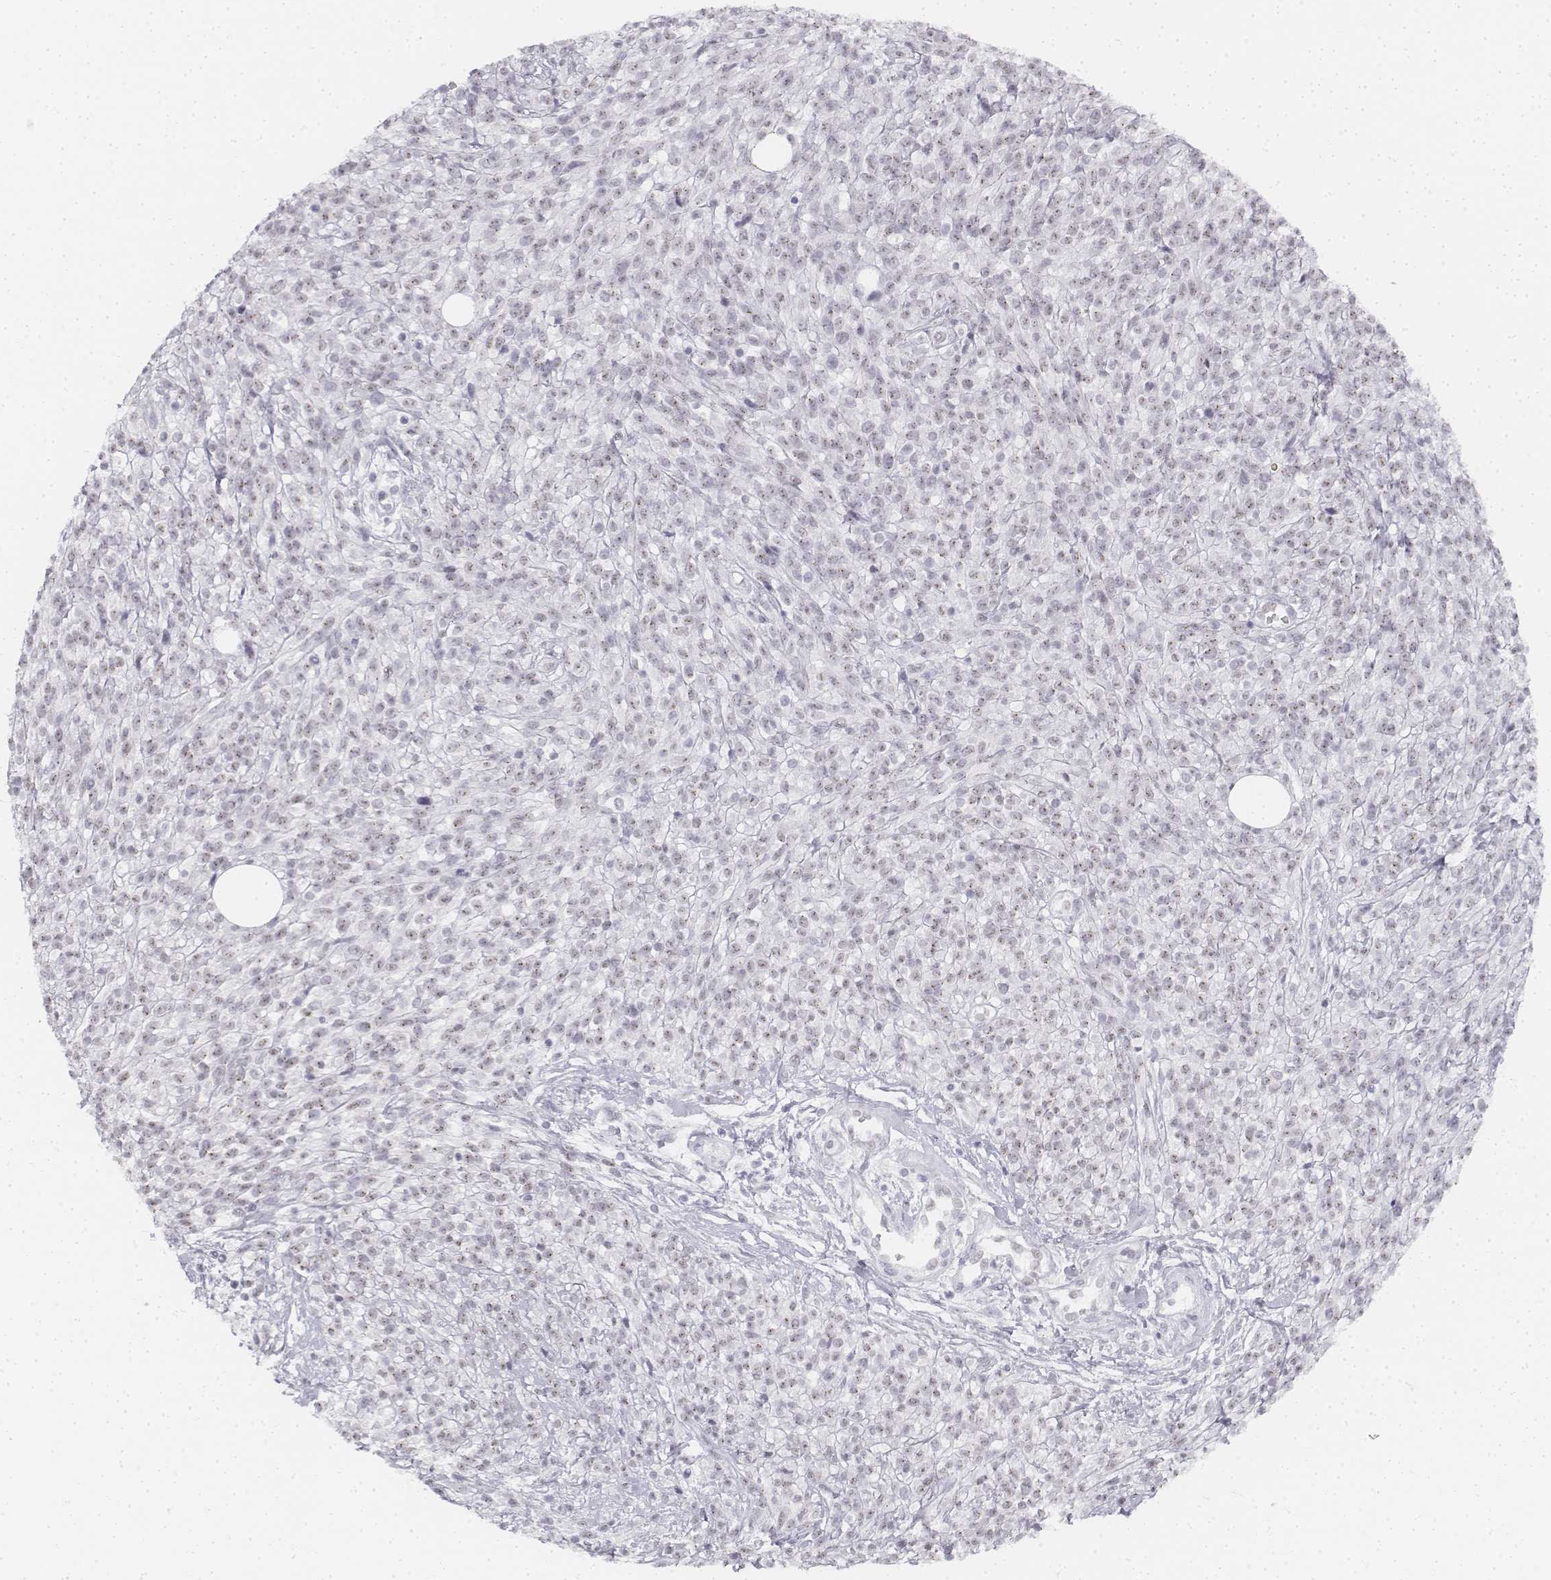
{"staining": {"intensity": "negative", "quantity": "none", "location": "none"}, "tissue": "melanoma", "cell_type": "Tumor cells", "image_type": "cancer", "snomed": [{"axis": "morphology", "description": "Malignant melanoma, NOS"}, {"axis": "topography", "description": "Skin"}, {"axis": "topography", "description": "Skin of trunk"}], "caption": "A high-resolution micrograph shows immunohistochemistry (IHC) staining of malignant melanoma, which shows no significant staining in tumor cells. (DAB (3,3'-diaminobenzidine) immunohistochemistry, high magnification).", "gene": "KRTAP2-1", "patient": {"sex": "male", "age": 74}}